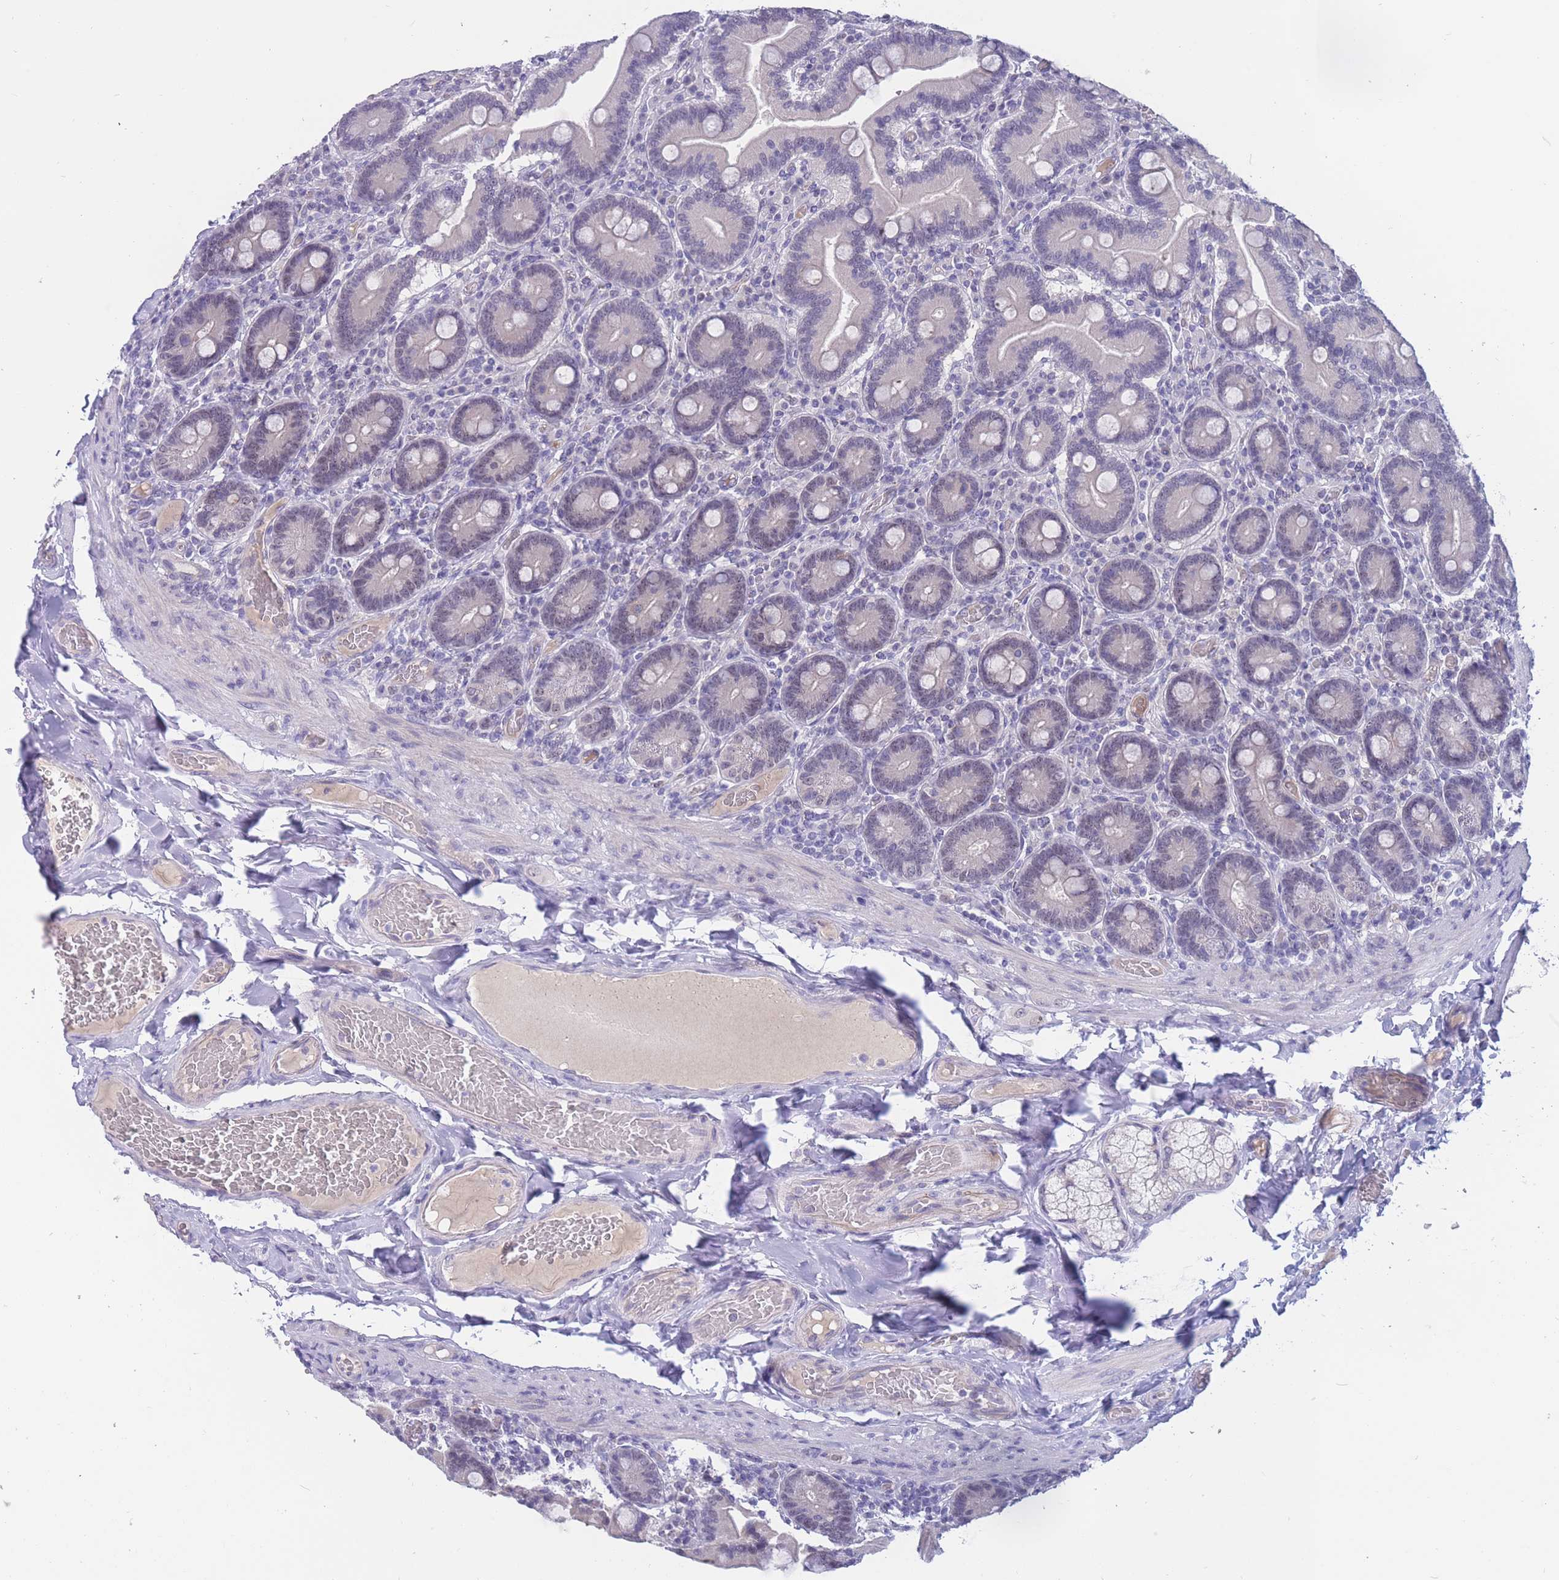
{"staining": {"intensity": "weak", "quantity": "<25%", "location": "nuclear"}, "tissue": "duodenum", "cell_type": "Glandular cells", "image_type": "normal", "snomed": [{"axis": "morphology", "description": "Normal tissue, NOS"}, {"axis": "topography", "description": "Duodenum"}], "caption": "Duodenum was stained to show a protein in brown. There is no significant positivity in glandular cells.", "gene": "BOP1", "patient": {"sex": "female", "age": 62}}